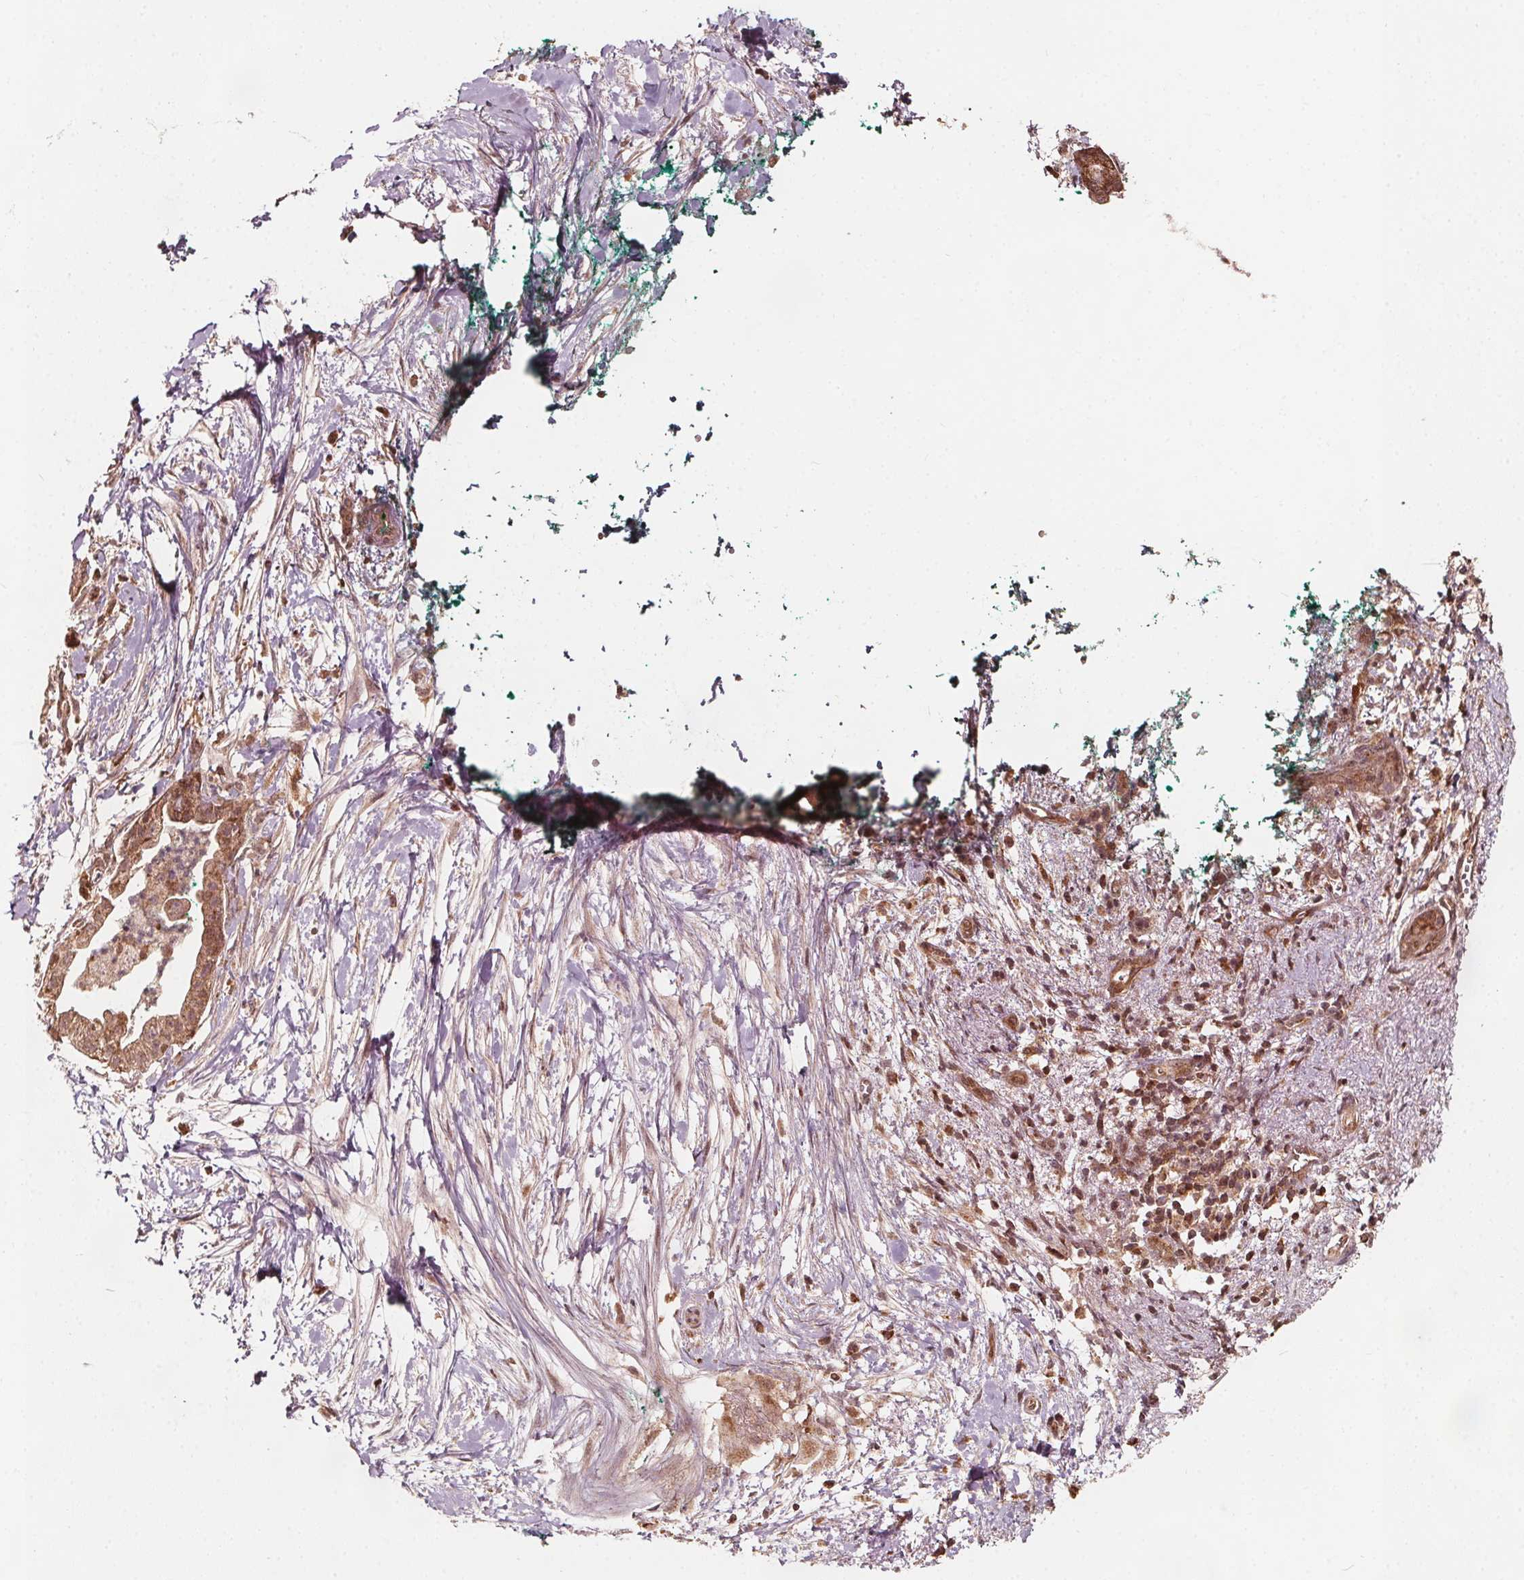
{"staining": {"intensity": "moderate", "quantity": ">75%", "location": "cytoplasmic/membranous"}, "tissue": "pancreatic cancer", "cell_type": "Tumor cells", "image_type": "cancer", "snomed": [{"axis": "morphology", "description": "Normal tissue, NOS"}, {"axis": "morphology", "description": "Adenocarcinoma, NOS"}, {"axis": "topography", "description": "Lymph node"}, {"axis": "topography", "description": "Pancreas"}], "caption": "The histopathology image displays a brown stain indicating the presence of a protein in the cytoplasmic/membranous of tumor cells in pancreatic cancer (adenocarcinoma). (Brightfield microscopy of DAB IHC at high magnification).", "gene": "AIP", "patient": {"sex": "female", "age": 58}}